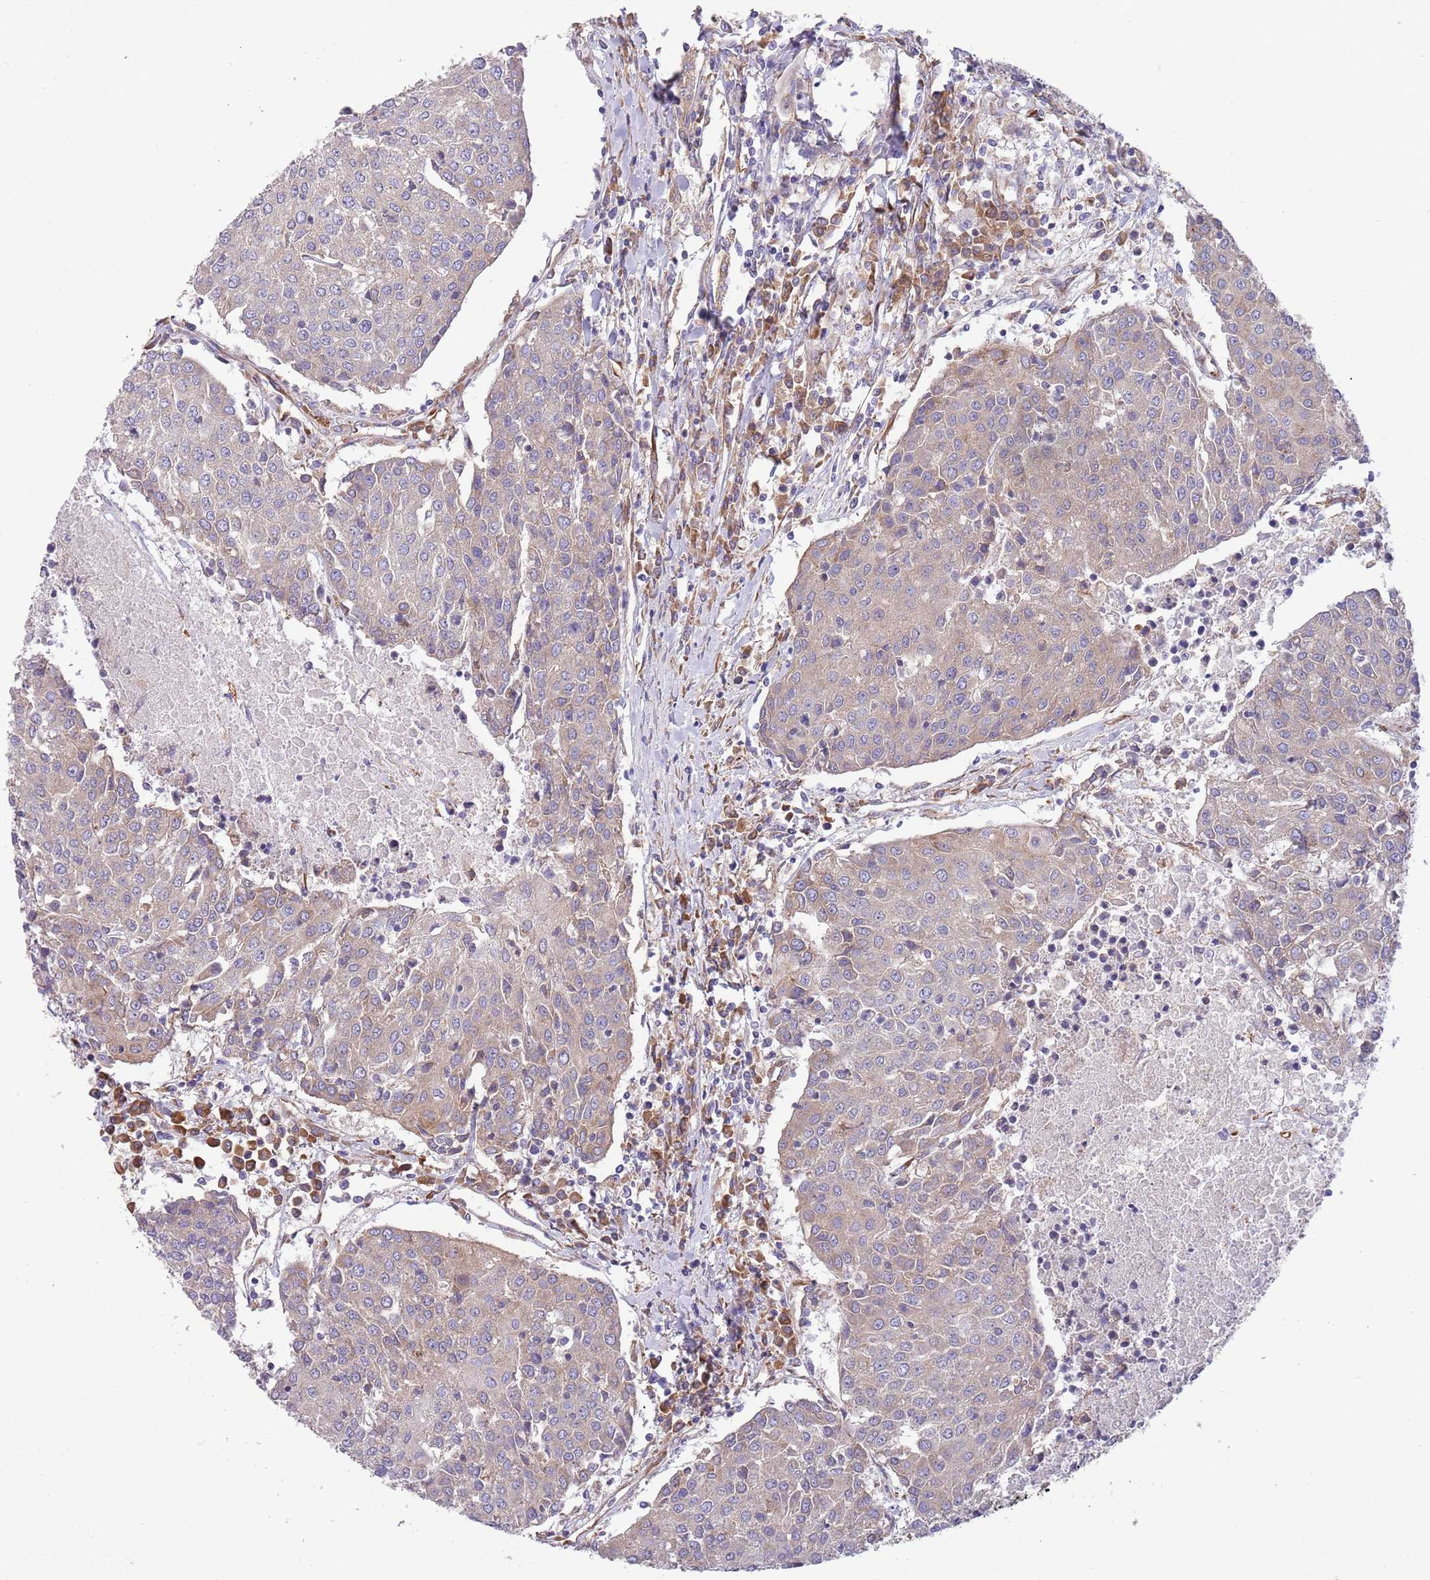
{"staining": {"intensity": "weak", "quantity": "<25%", "location": "cytoplasmic/membranous"}, "tissue": "urothelial cancer", "cell_type": "Tumor cells", "image_type": "cancer", "snomed": [{"axis": "morphology", "description": "Urothelial carcinoma, High grade"}, {"axis": "topography", "description": "Urinary bladder"}], "caption": "Micrograph shows no significant protein expression in tumor cells of high-grade urothelial carcinoma. (IHC, brightfield microscopy, high magnification).", "gene": "ARMCX6", "patient": {"sex": "female", "age": 85}}